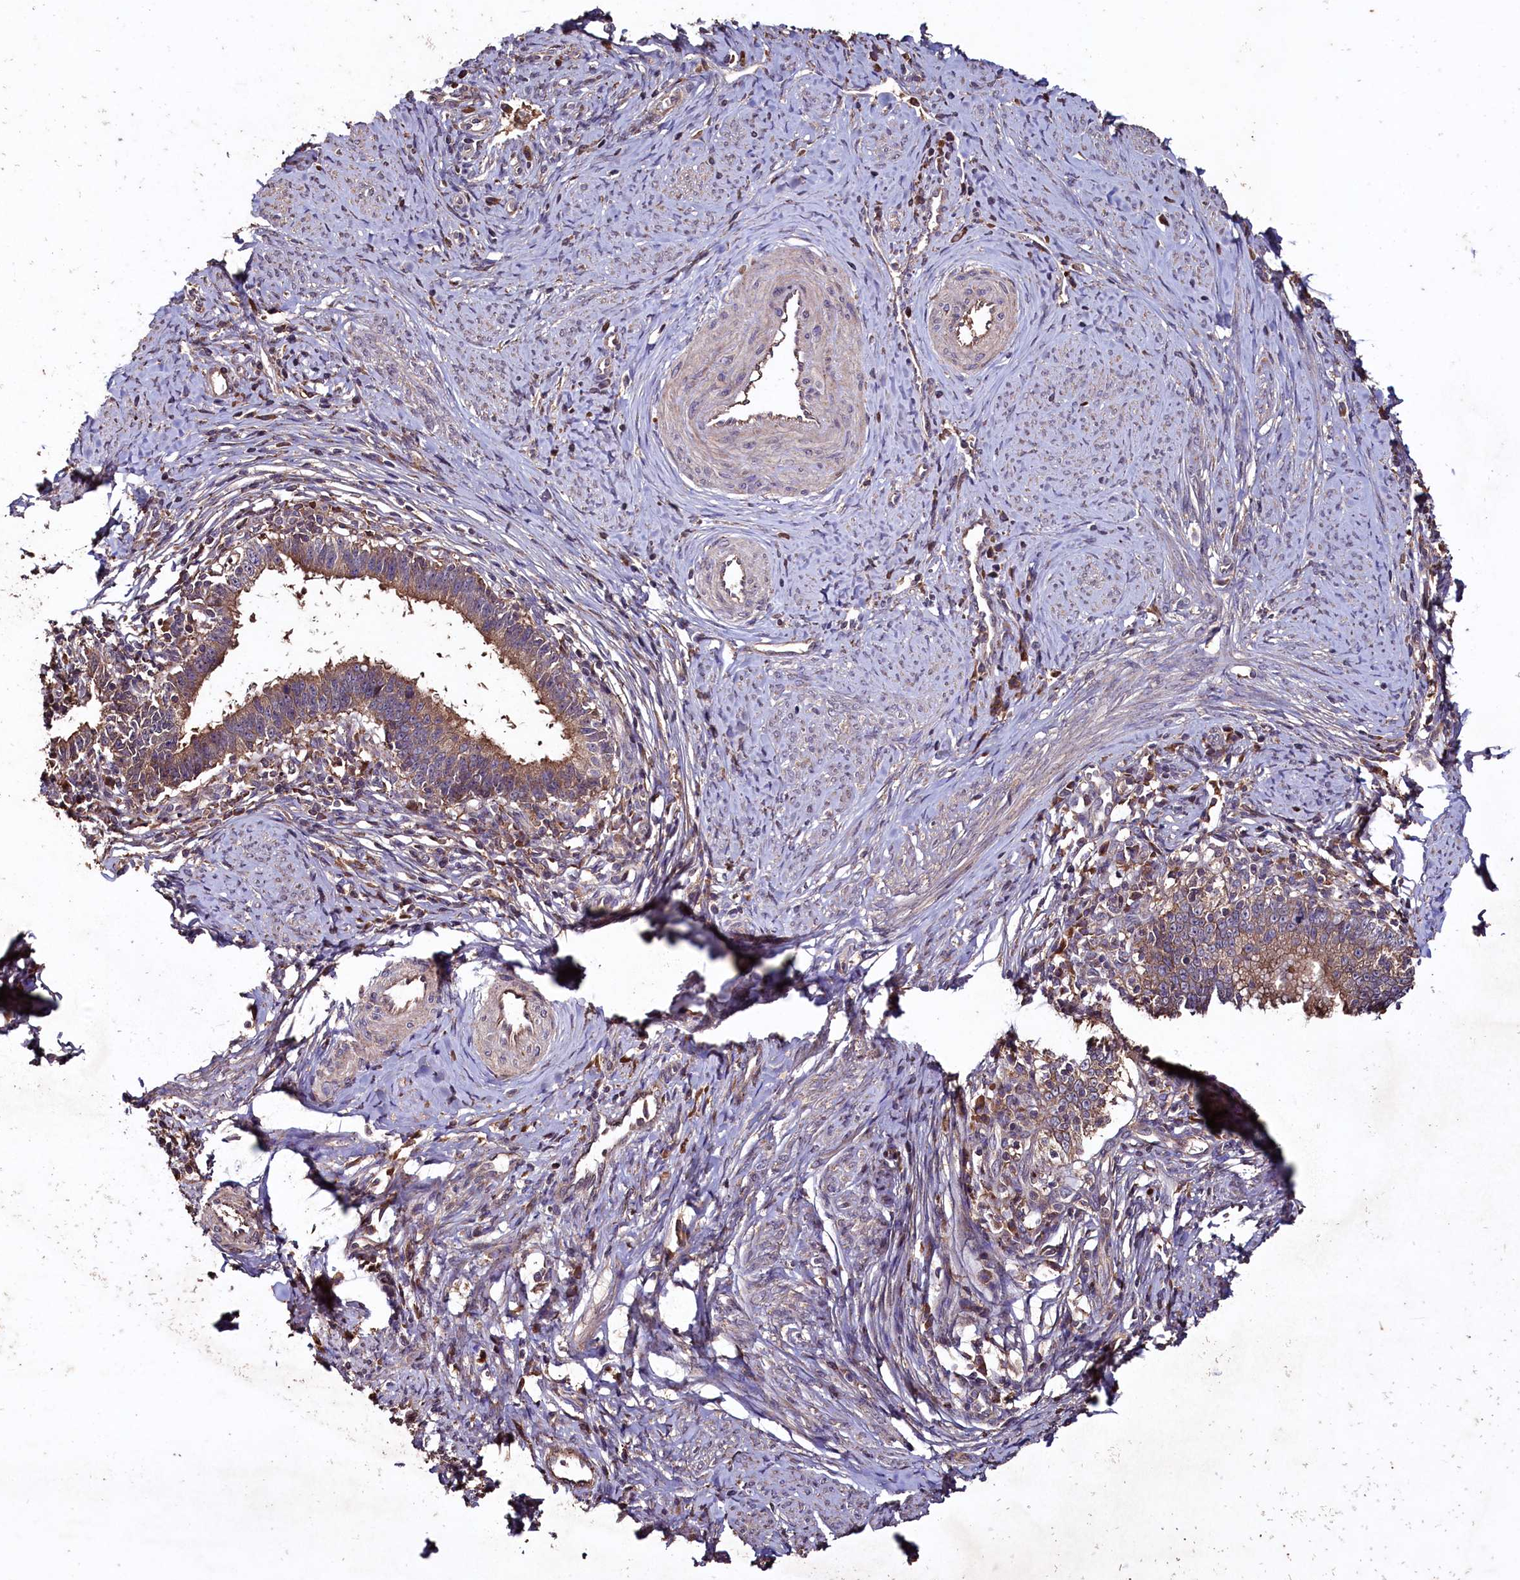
{"staining": {"intensity": "moderate", "quantity": ">75%", "location": "cytoplasmic/membranous"}, "tissue": "cervical cancer", "cell_type": "Tumor cells", "image_type": "cancer", "snomed": [{"axis": "morphology", "description": "Adenocarcinoma, NOS"}, {"axis": "topography", "description": "Cervix"}], "caption": "Adenocarcinoma (cervical) stained with a protein marker displays moderate staining in tumor cells.", "gene": "TMEM98", "patient": {"sex": "female", "age": 36}}